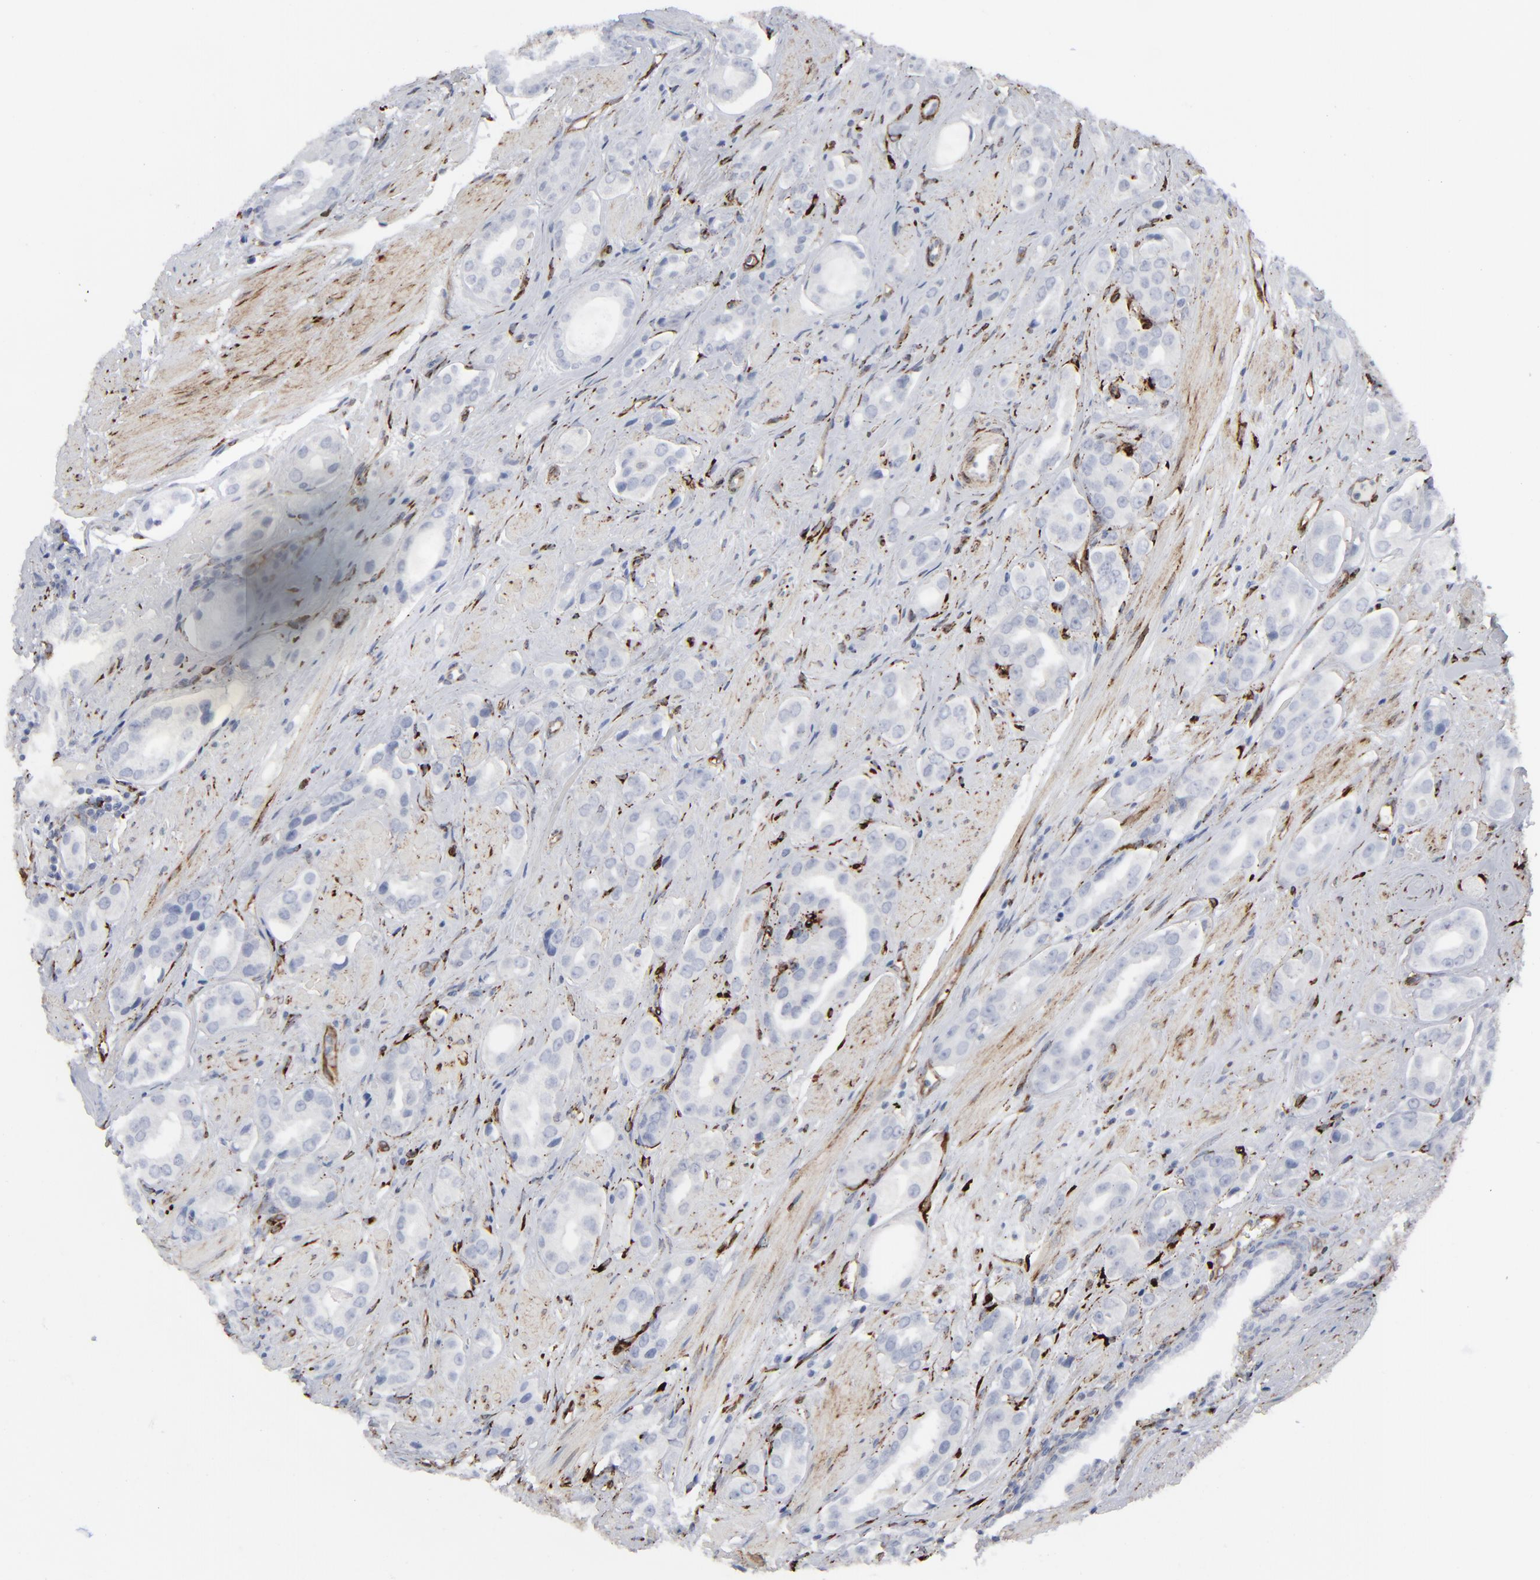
{"staining": {"intensity": "negative", "quantity": "none", "location": "none"}, "tissue": "prostate cancer", "cell_type": "Tumor cells", "image_type": "cancer", "snomed": [{"axis": "morphology", "description": "Adenocarcinoma, Medium grade"}, {"axis": "topography", "description": "Prostate"}], "caption": "Immunohistochemistry (IHC) image of prostate cancer stained for a protein (brown), which displays no expression in tumor cells.", "gene": "SPARC", "patient": {"sex": "male", "age": 53}}